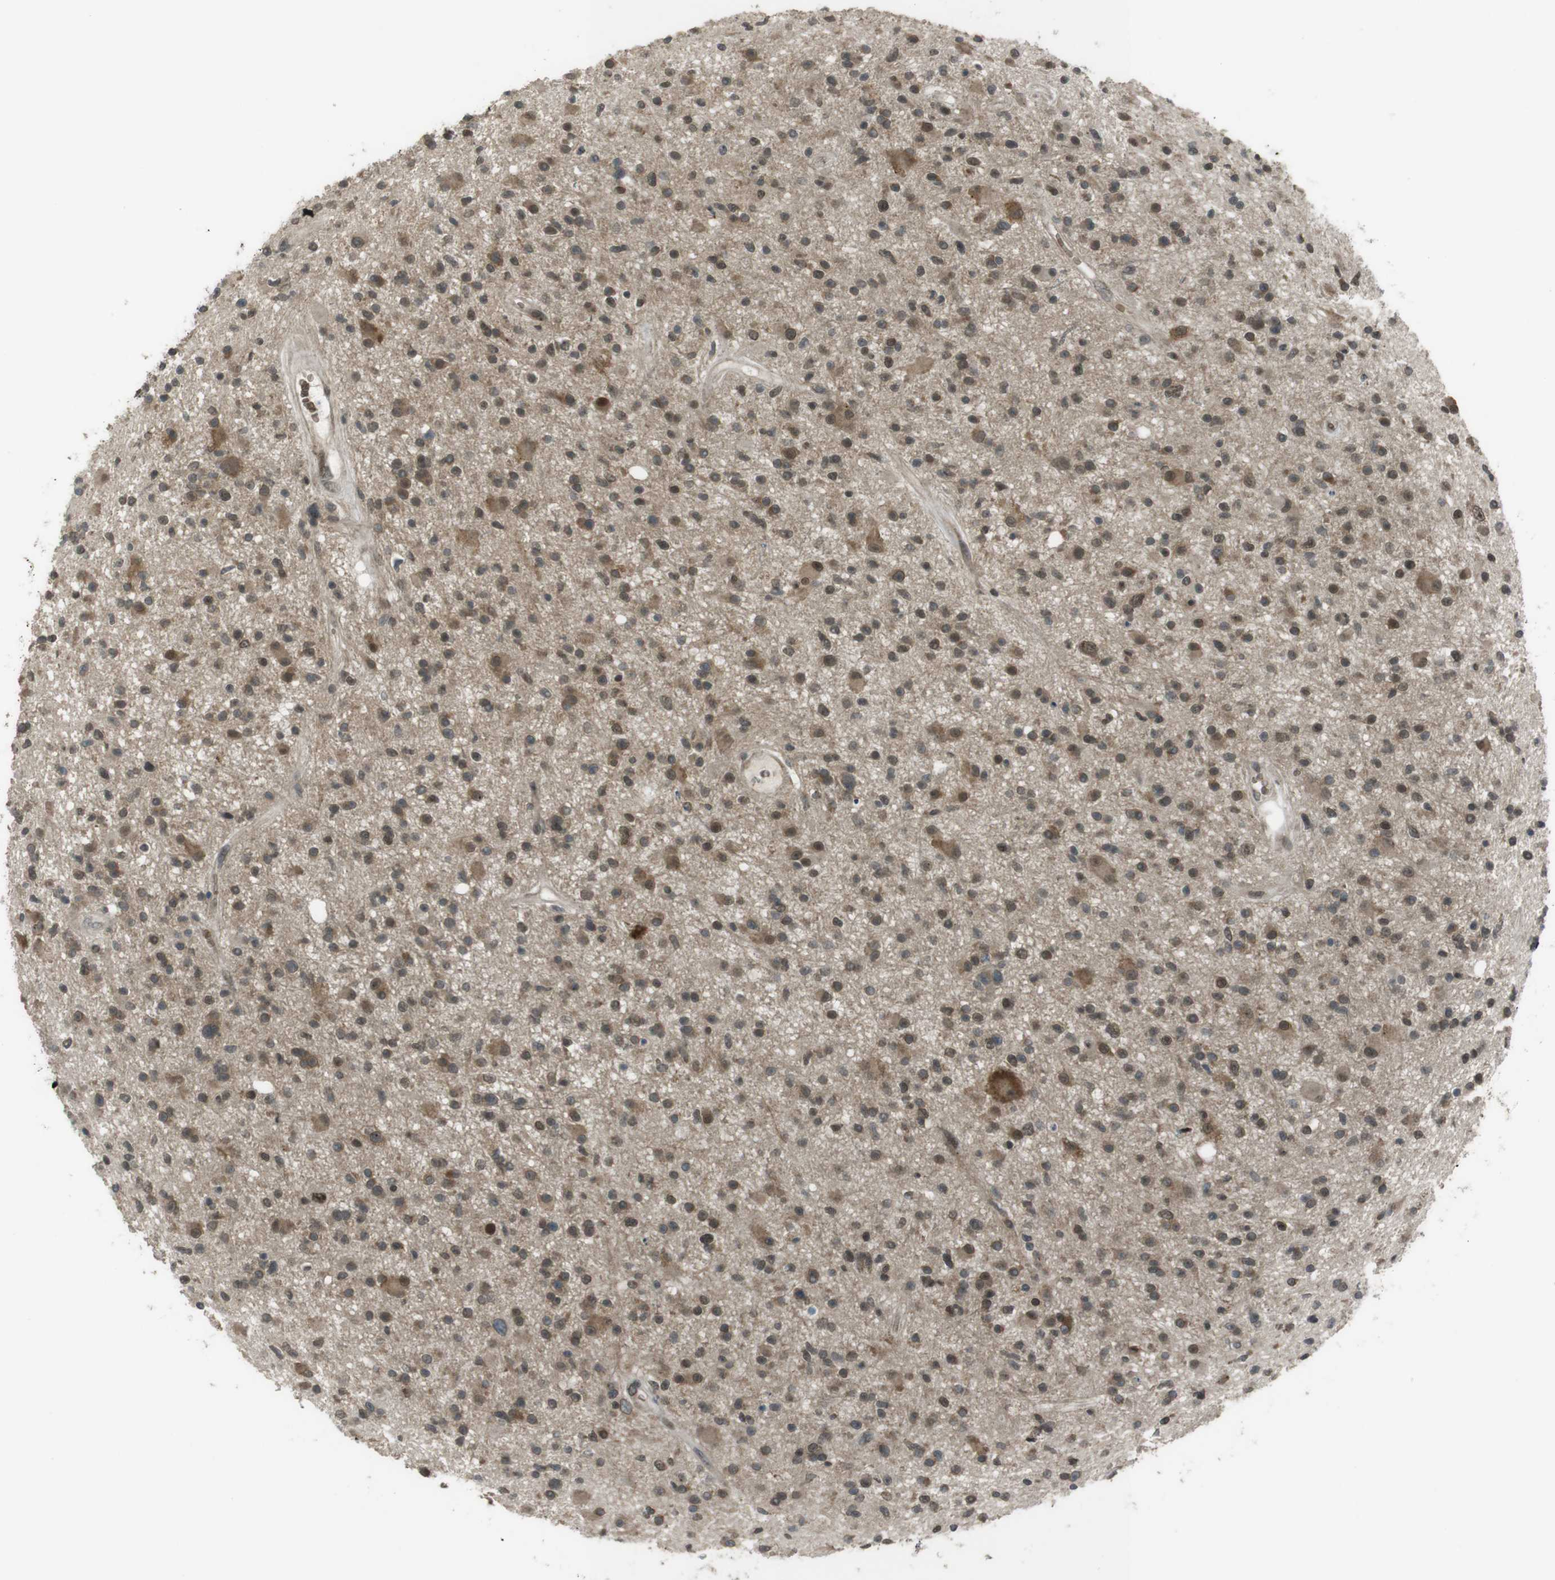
{"staining": {"intensity": "moderate", "quantity": "25%-75%", "location": "cytoplasmic/membranous,nuclear"}, "tissue": "glioma", "cell_type": "Tumor cells", "image_type": "cancer", "snomed": [{"axis": "morphology", "description": "Glioma, malignant, High grade"}, {"axis": "topography", "description": "Brain"}], "caption": "Malignant glioma (high-grade) stained with a brown dye shows moderate cytoplasmic/membranous and nuclear positive expression in about 25%-75% of tumor cells.", "gene": "SLITRK5", "patient": {"sex": "male", "age": 33}}